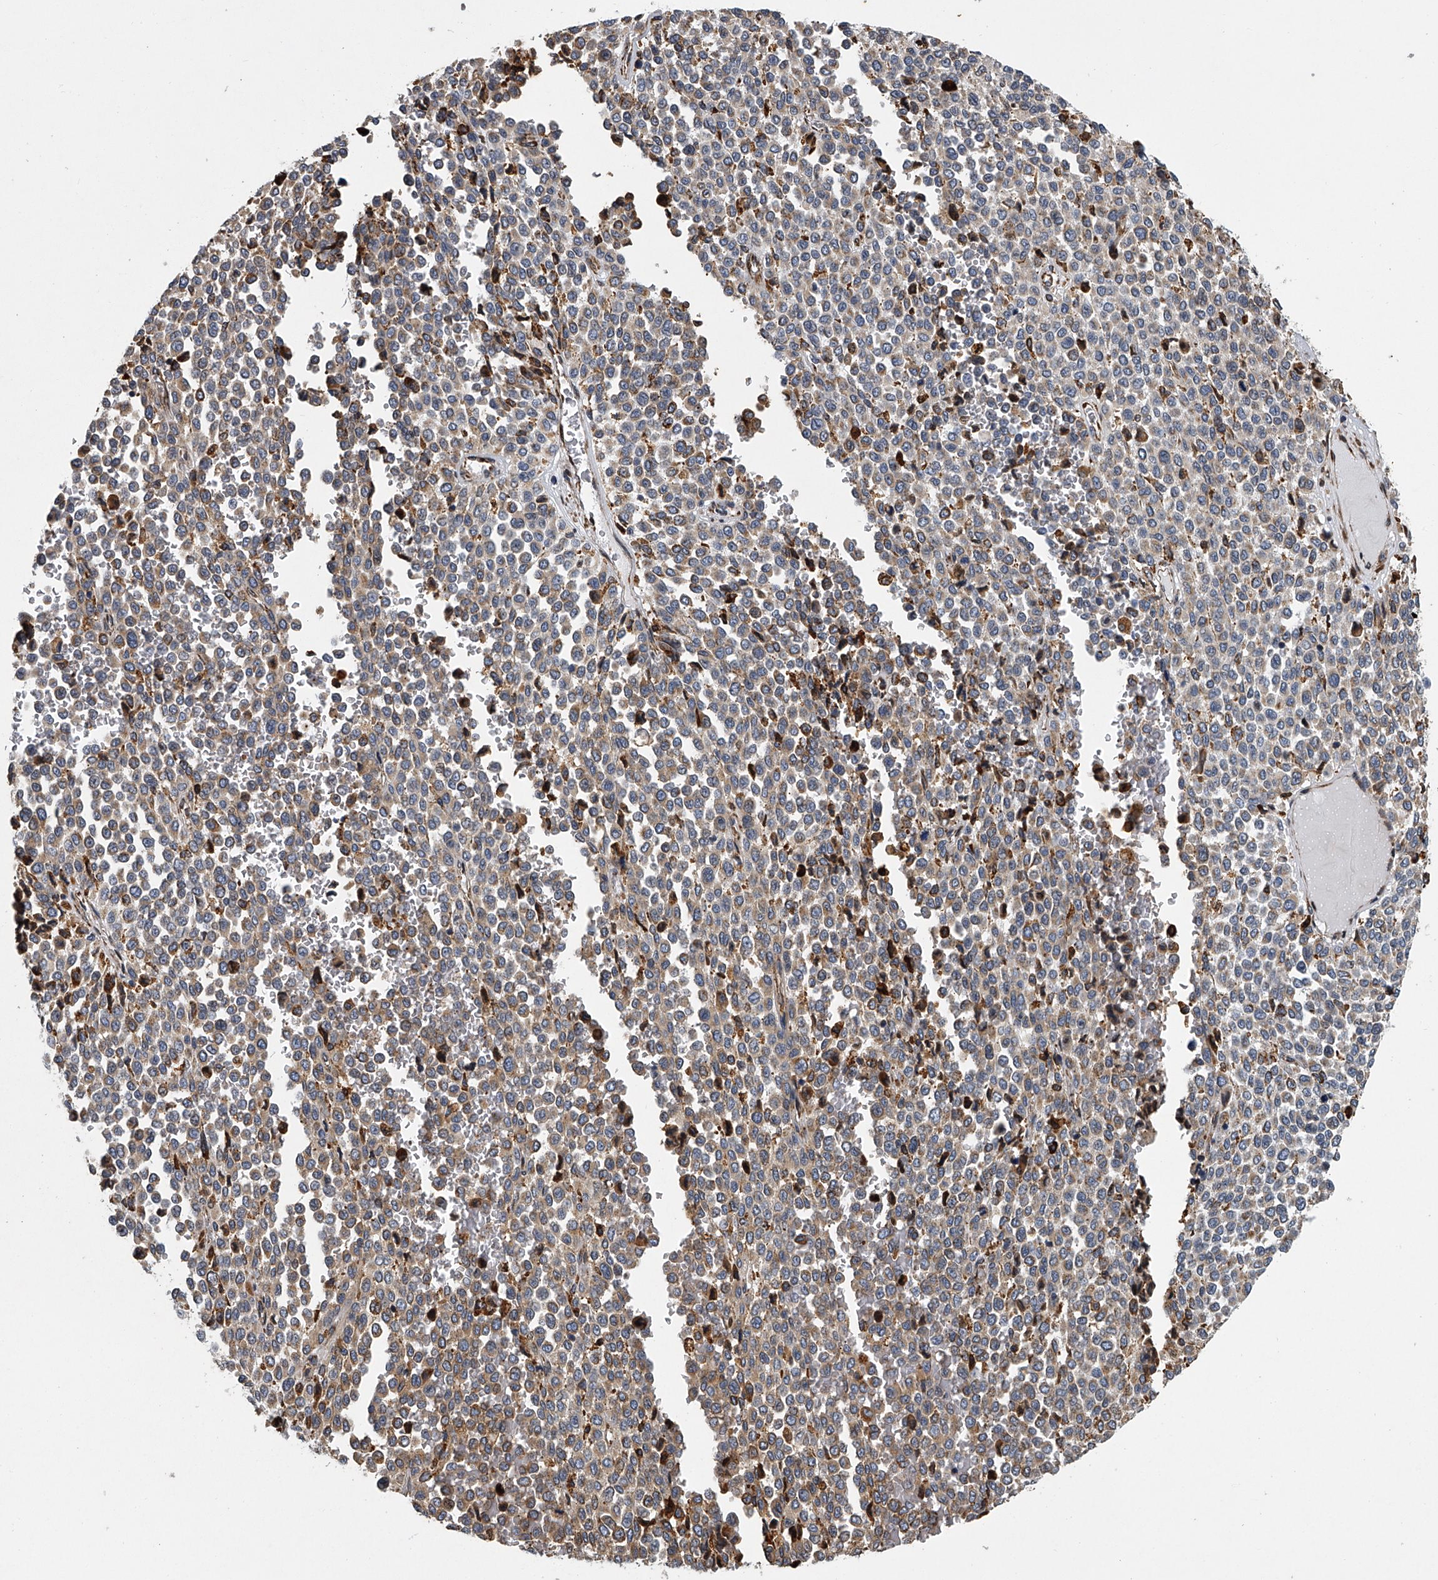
{"staining": {"intensity": "weak", "quantity": ">75%", "location": "cytoplasmic/membranous"}, "tissue": "melanoma", "cell_type": "Tumor cells", "image_type": "cancer", "snomed": [{"axis": "morphology", "description": "Malignant melanoma, Metastatic site"}, {"axis": "topography", "description": "Pancreas"}], "caption": "Malignant melanoma (metastatic site) tissue exhibits weak cytoplasmic/membranous expression in approximately >75% of tumor cells", "gene": "TMEM63C", "patient": {"sex": "female", "age": 30}}